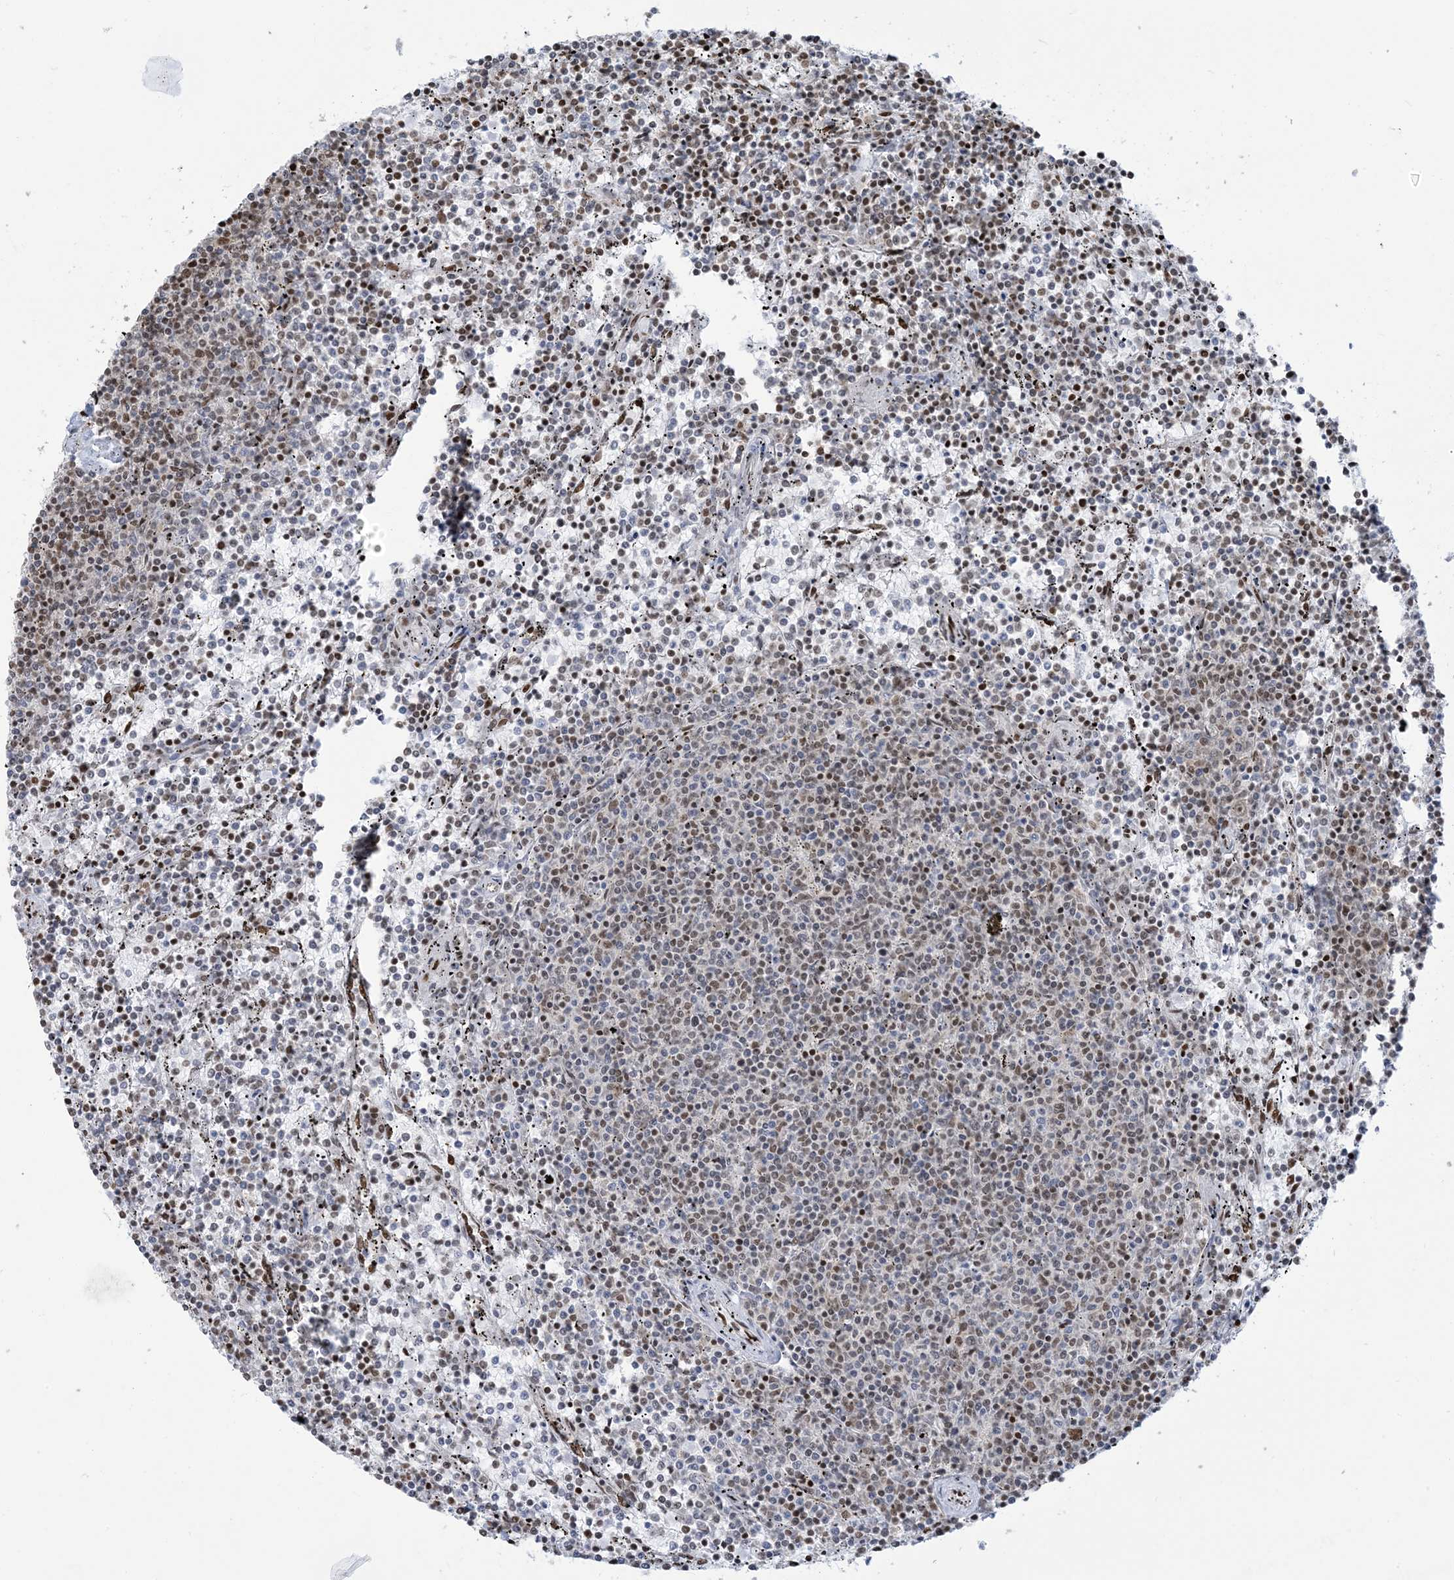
{"staining": {"intensity": "weak", "quantity": "25%-75%", "location": "nuclear"}, "tissue": "lymphoma", "cell_type": "Tumor cells", "image_type": "cancer", "snomed": [{"axis": "morphology", "description": "Malignant lymphoma, non-Hodgkin's type, Low grade"}, {"axis": "topography", "description": "Spleen"}], "caption": "Tumor cells reveal weak nuclear positivity in about 25%-75% of cells in lymphoma. (DAB IHC, brown staining for protein, blue staining for nuclei).", "gene": "STAG1", "patient": {"sex": "female", "age": 50}}